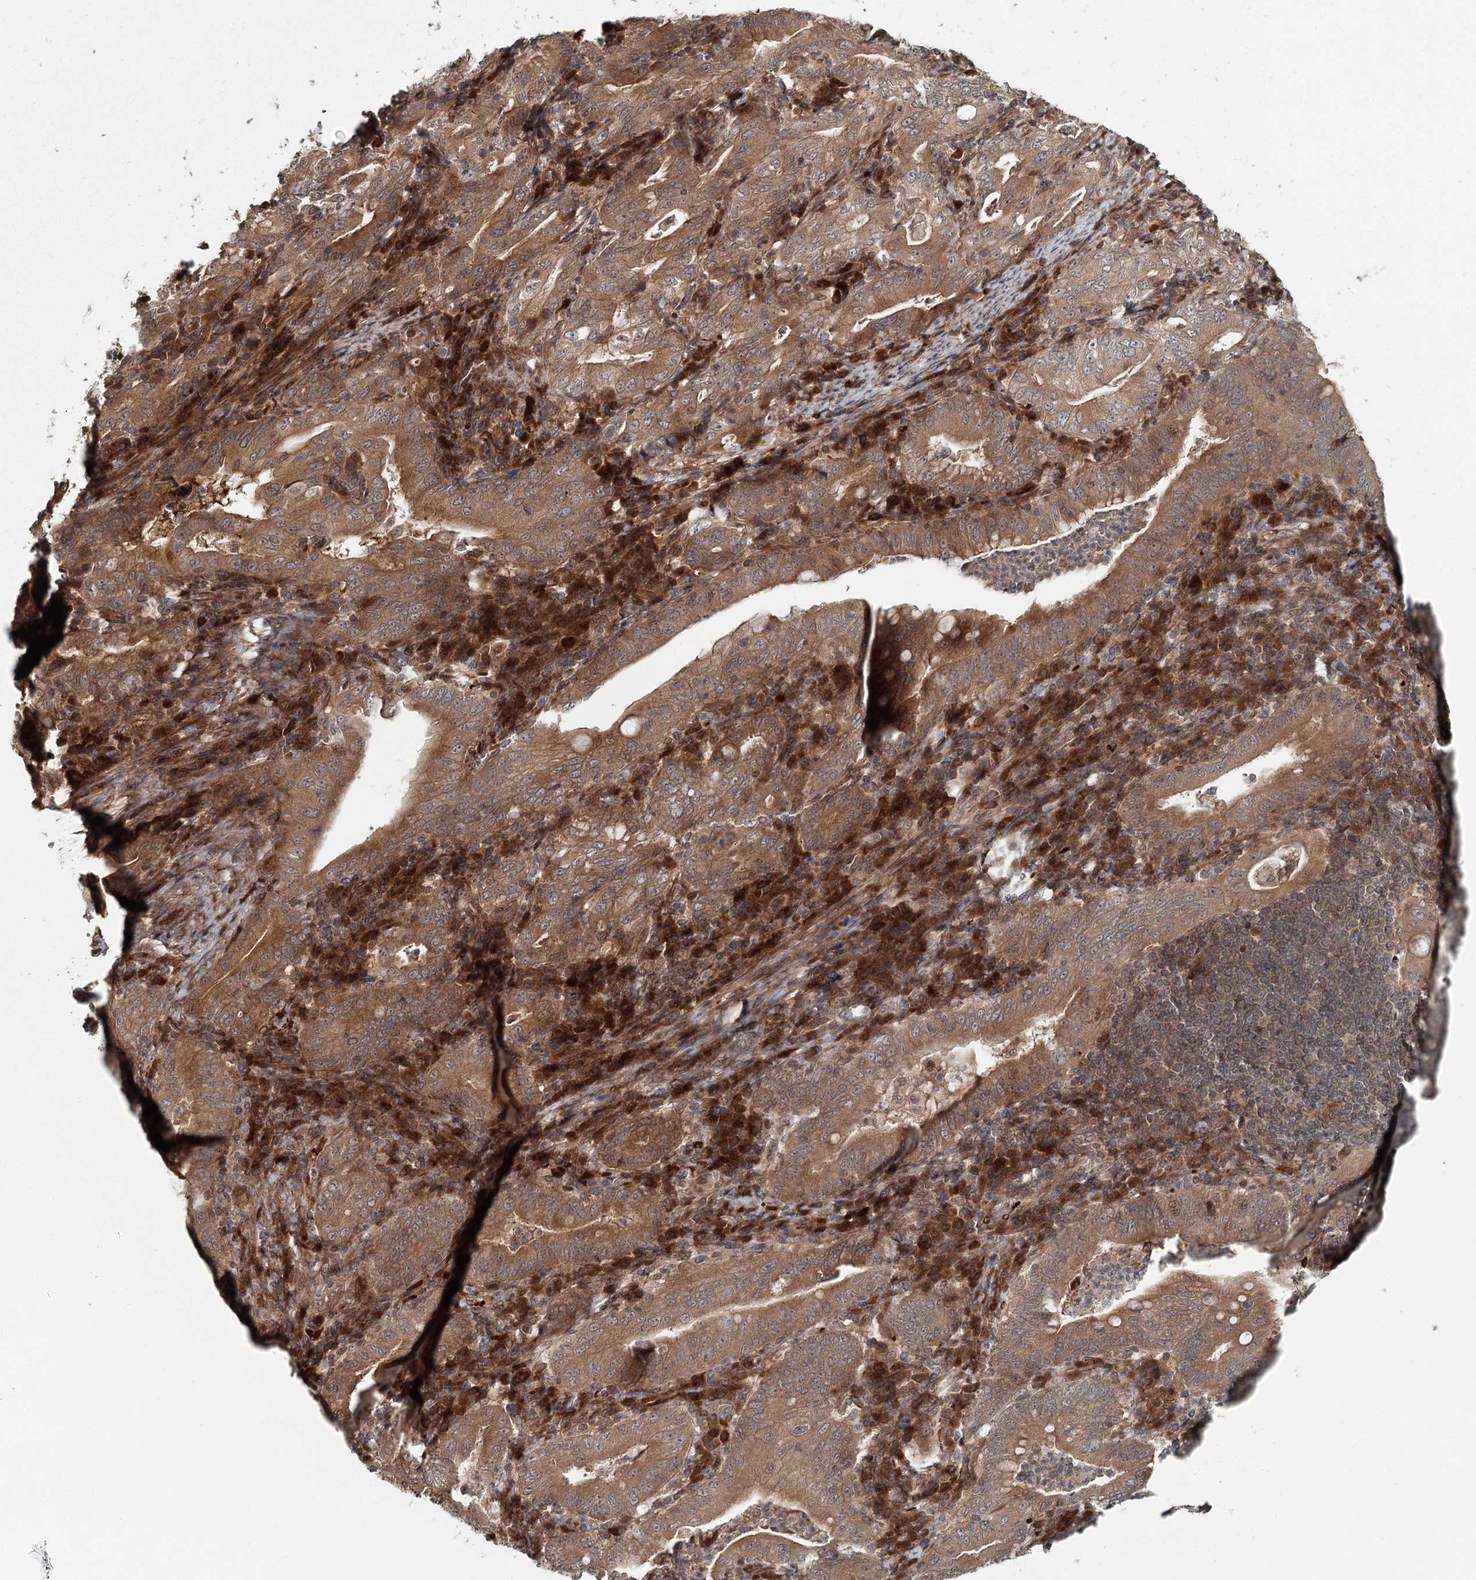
{"staining": {"intensity": "moderate", "quantity": ">75%", "location": "cytoplasmic/membranous"}, "tissue": "stomach cancer", "cell_type": "Tumor cells", "image_type": "cancer", "snomed": [{"axis": "morphology", "description": "Normal tissue, NOS"}, {"axis": "morphology", "description": "Adenocarcinoma, NOS"}, {"axis": "topography", "description": "Esophagus"}, {"axis": "topography", "description": "Stomach, upper"}, {"axis": "topography", "description": "Peripheral nerve tissue"}], "caption": "Stomach cancer tissue shows moderate cytoplasmic/membranous expression in approximately >75% of tumor cells, visualized by immunohistochemistry. (DAB = brown stain, brightfield microscopy at high magnification).", "gene": "RAPGEF6", "patient": {"sex": "male", "age": 62}}